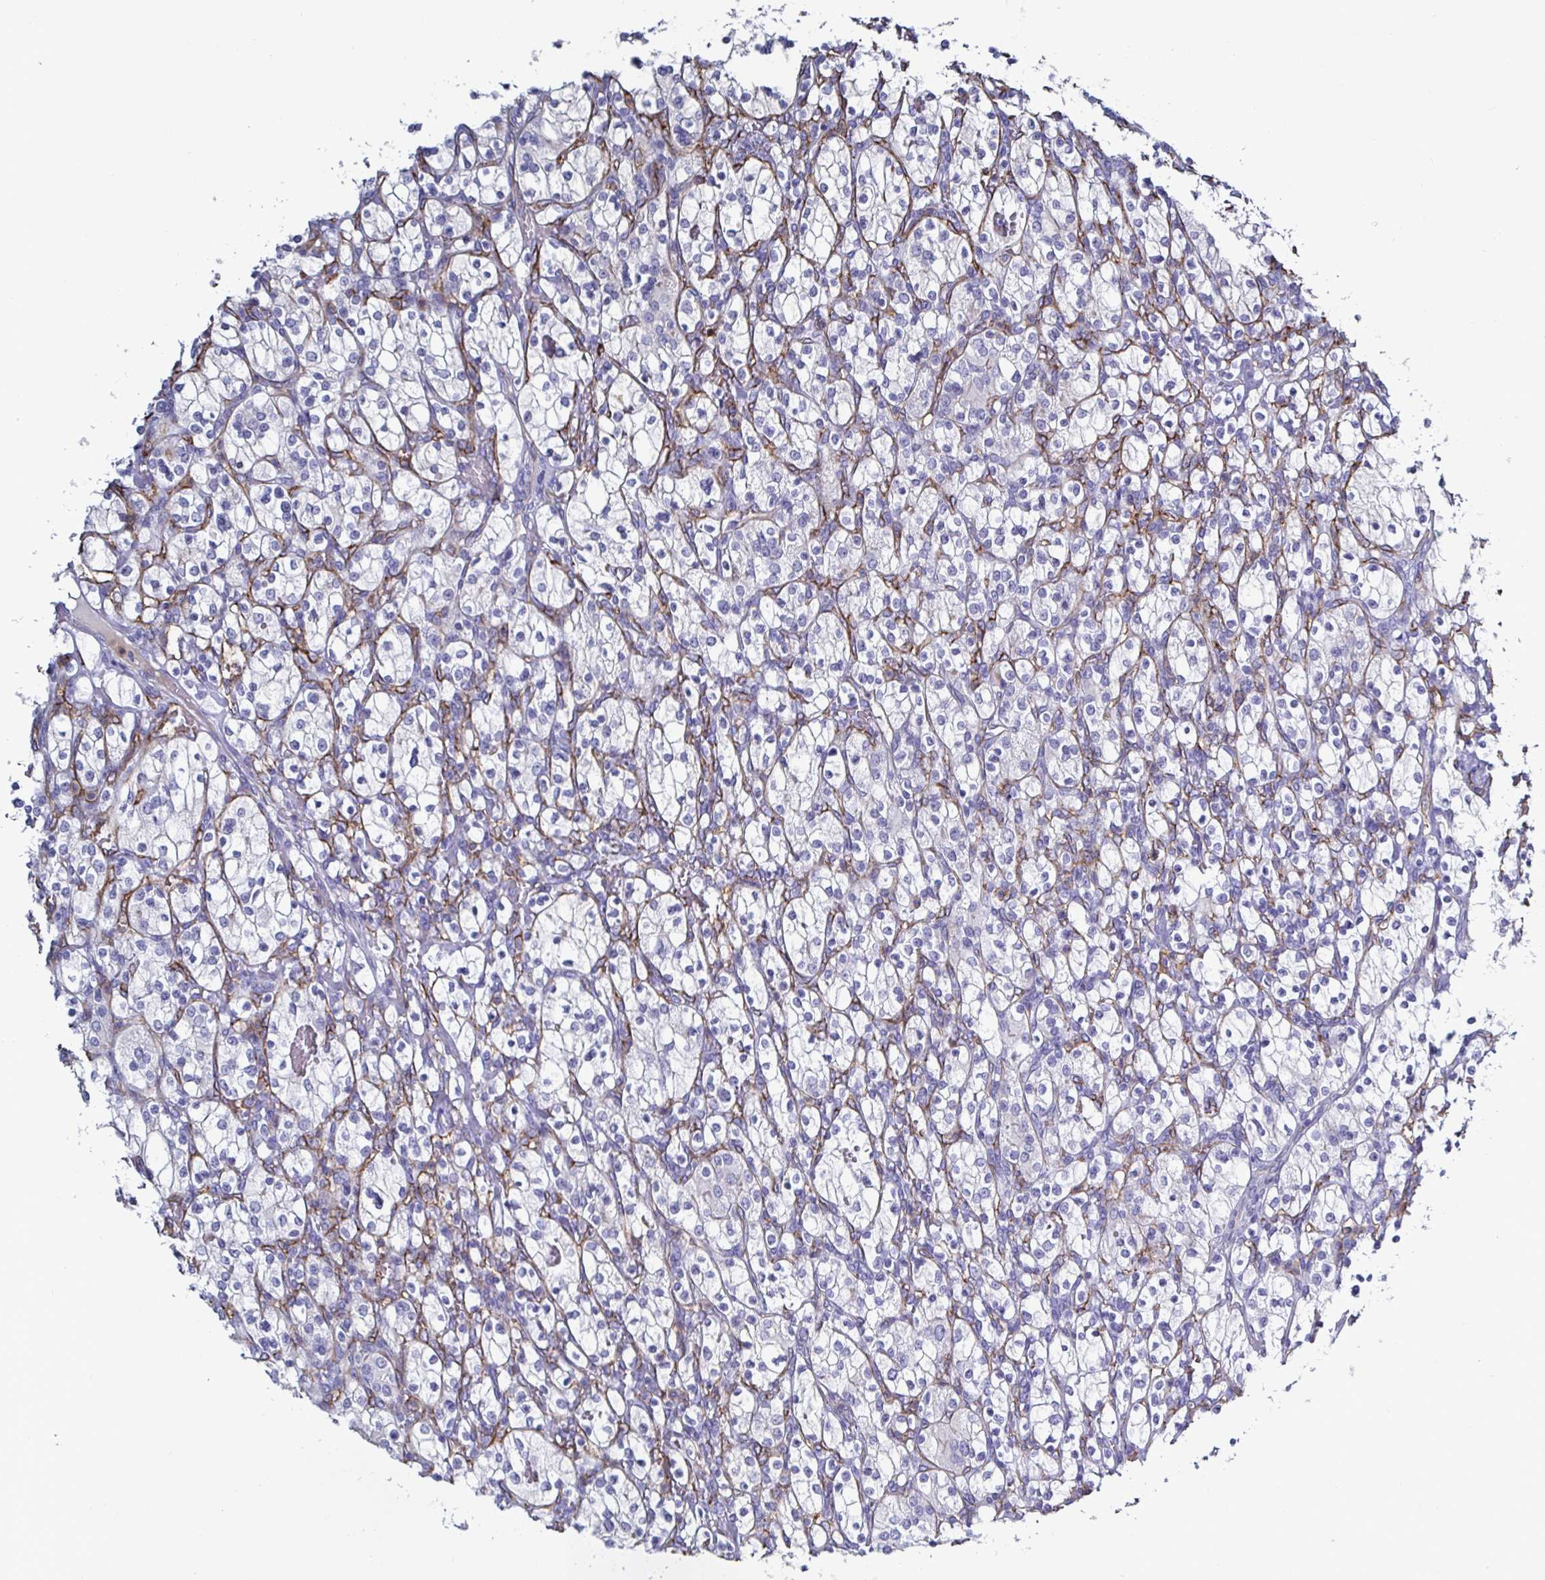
{"staining": {"intensity": "negative", "quantity": "none", "location": "none"}, "tissue": "renal cancer", "cell_type": "Tumor cells", "image_type": "cancer", "snomed": [{"axis": "morphology", "description": "Adenocarcinoma, NOS"}, {"axis": "topography", "description": "Kidney"}], "caption": "IHC image of neoplastic tissue: human renal cancer stained with DAB reveals no significant protein staining in tumor cells.", "gene": "ACSBG2", "patient": {"sex": "female", "age": 83}}